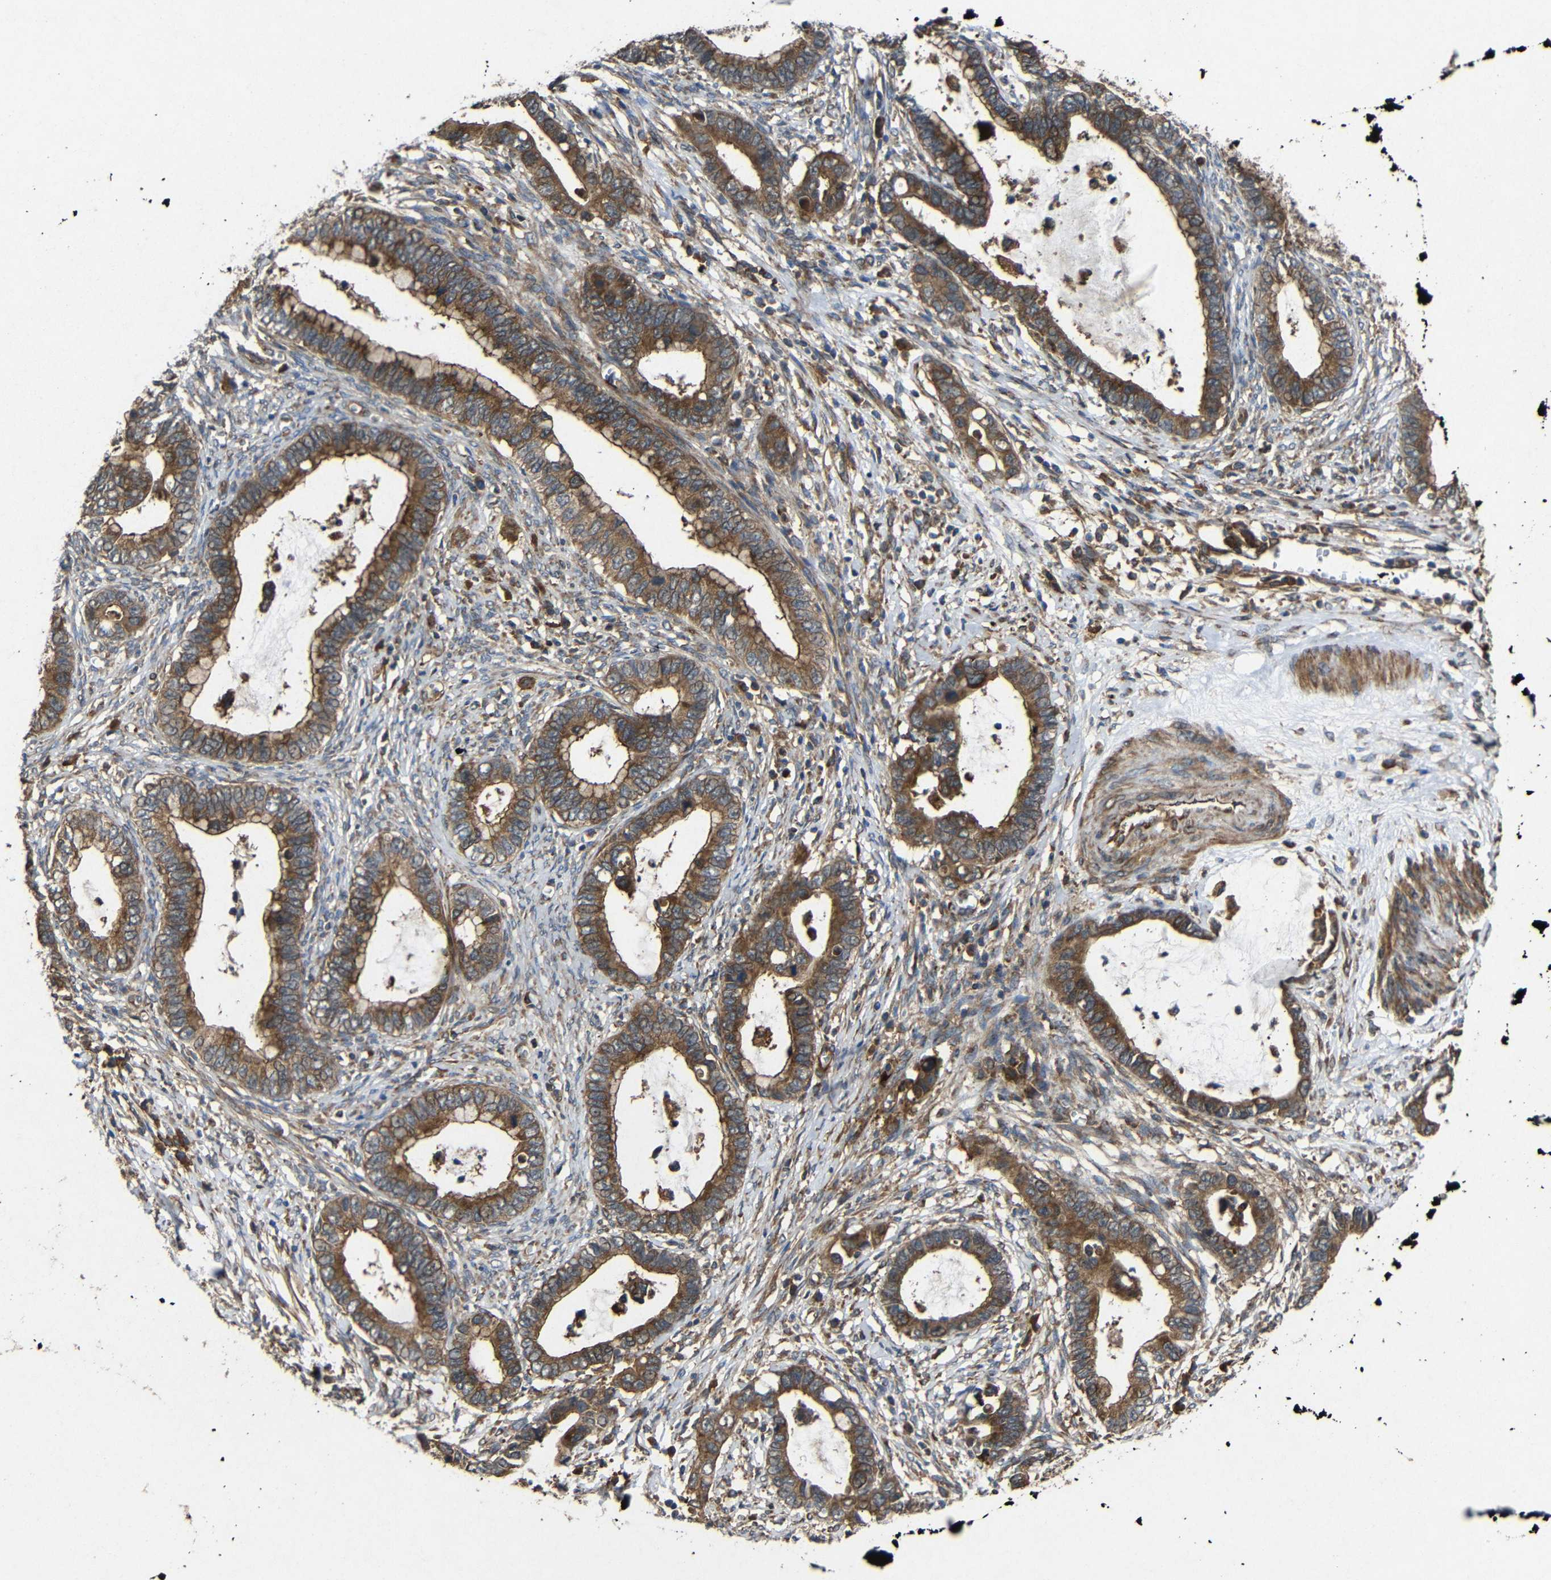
{"staining": {"intensity": "strong", "quantity": ">75%", "location": "cytoplasmic/membranous"}, "tissue": "cervical cancer", "cell_type": "Tumor cells", "image_type": "cancer", "snomed": [{"axis": "morphology", "description": "Adenocarcinoma, NOS"}, {"axis": "topography", "description": "Cervix"}], "caption": "Protein expression analysis of human adenocarcinoma (cervical) reveals strong cytoplasmic/membranous expression in approximately >75% of tumor cells. (IHC, brightfield microscopy, high magnification).", "gene": "EIF2S1", "patient": {"sex": "female", "age": 44}}